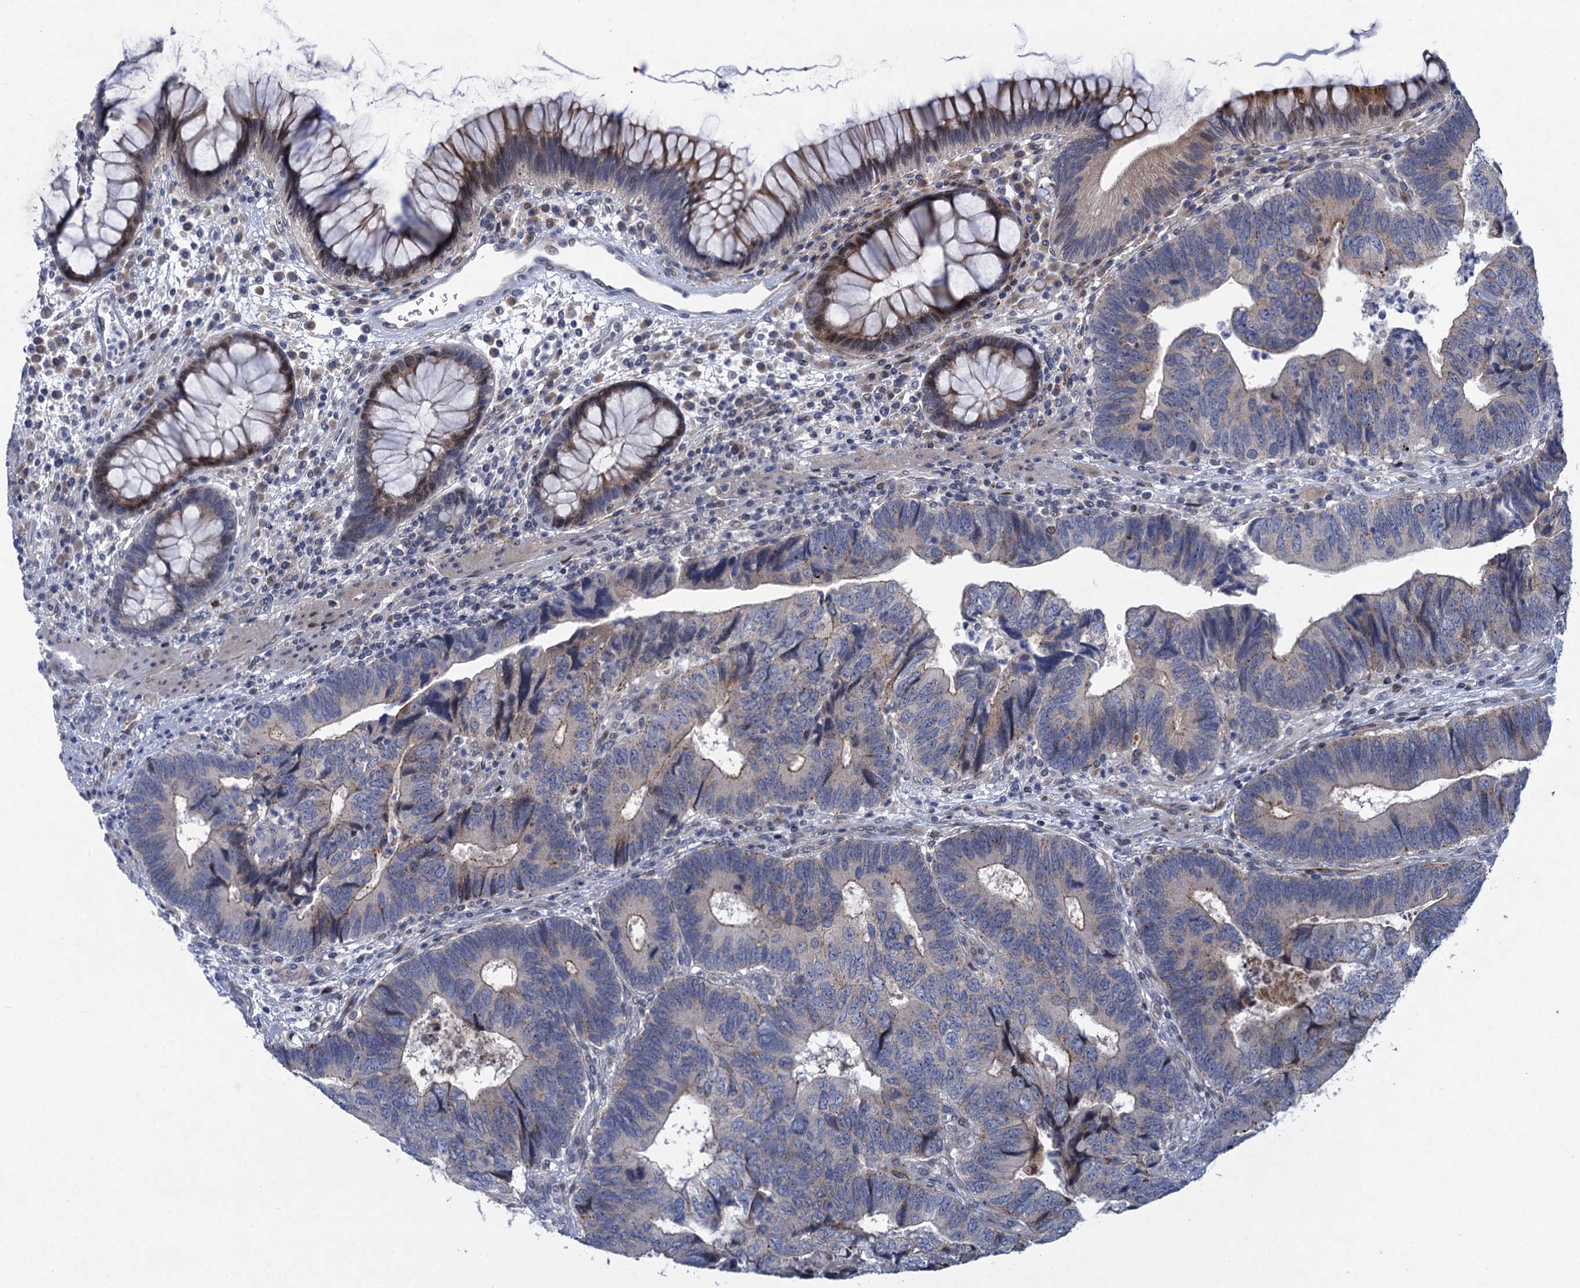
{"staining": {"intensity": "moderate", "quantity": "<25%", "location": "cytoplasmic/membranous"}, "tissue": "colorectal cancer", "cell_type": "Tumor cells", "image_type": "cancer", "snomed": [{"axis": "morphology", "description": "Adenocarcinoma, NOS"}, {"axis": "topography", "description": "Colon"}], "caption": "This histopathology image displays colorectal cancer stained with immunohistochemistry (IHC) to label a protein in brown. The cytoplasmic/membranous of tumor cells show moderate positivity for the protein. Nuclei are counter-stained blue.", "gene": "QPCTL", "patient": {"sex": "female", "age": 67}}